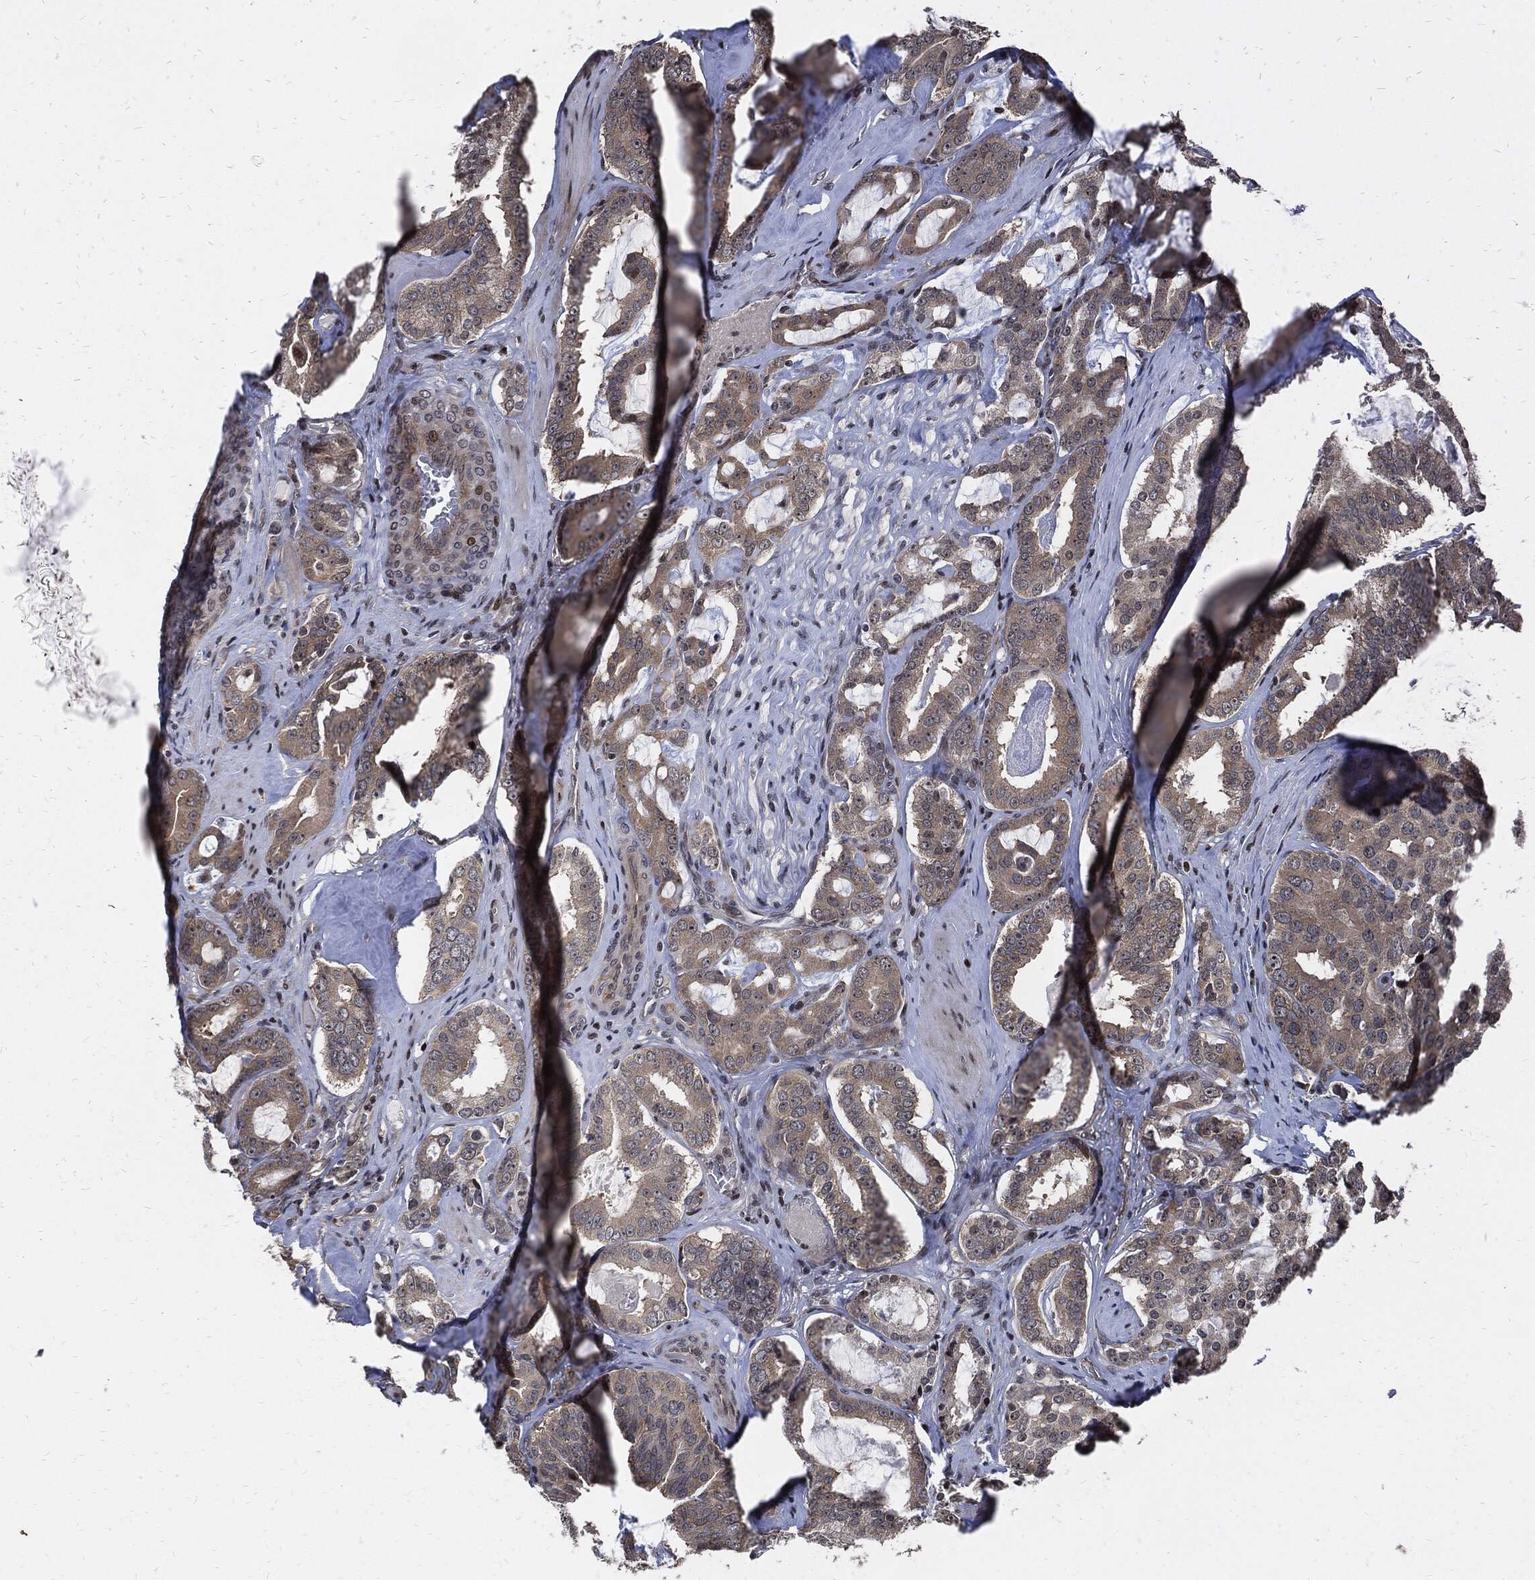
{"staining": {"intensity": "weak", "quantity": ">75%", "location": "cytoplasmic/membranous"}, "tissue": "prostate cancer", "cell_type": "Tumor cells", "image_type": "cancer", "snomed": [{"axis": "morphology", "description": "Adenocarcinoma, NOS"}, {"axis": "topography", "description": "Prostate"}], "caption": "Prostate cancer was stained to show a protein in brown. There is low levels of weak cytoplasmic/membranous positivity in about >75% of tumor cells. (DAB (3,3'-diaminobenzidine) IHC with brightfield microscopy, high magnification).", "gene": "ZNF775", "patient": {"sex": "male", "age": 67}}